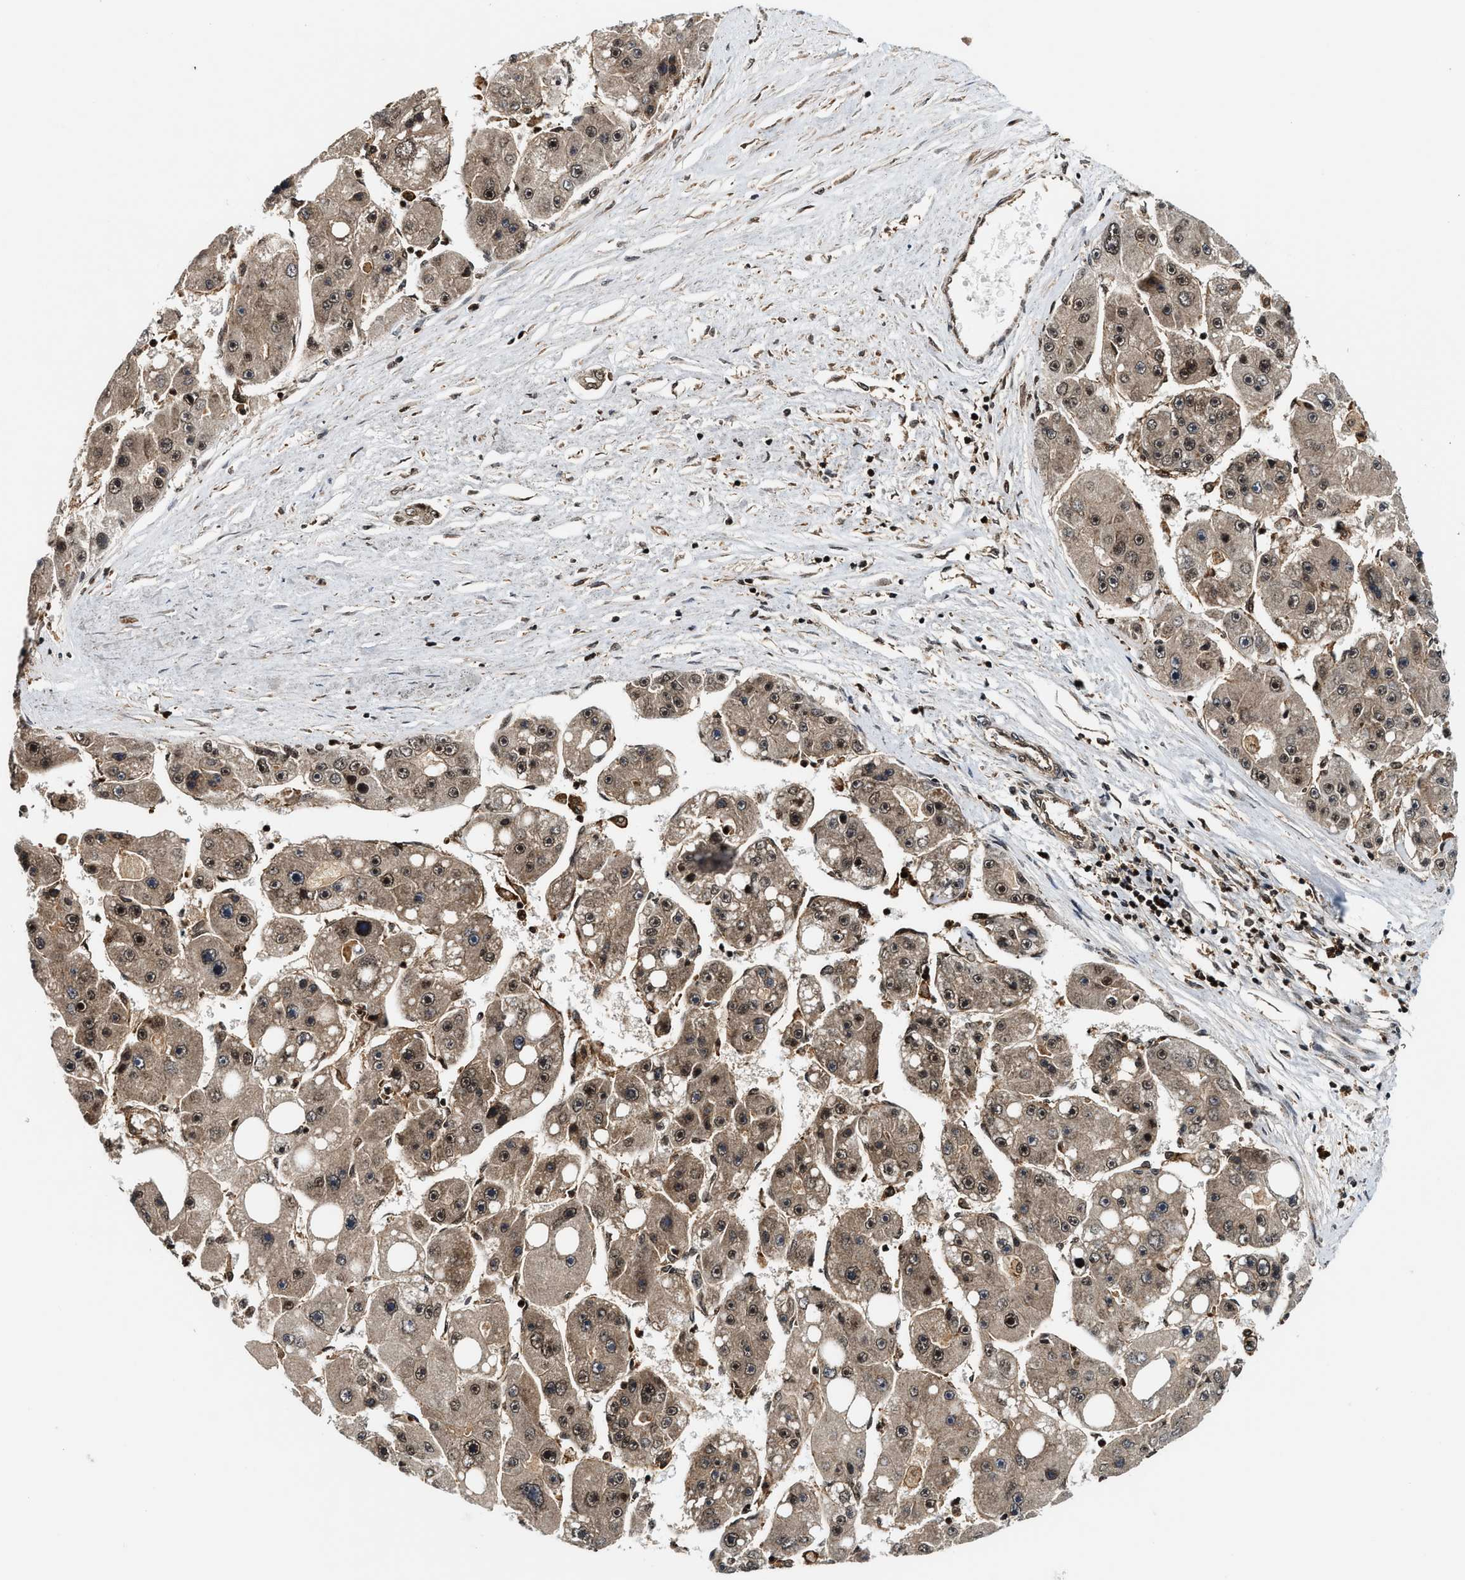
{"staining": {"intensity": "moderate", "quantity": ">75%", "location": "cytoplasmic/membranous,nuclear"}, "tissue": "liver cancer", "cell_type": "Tumor cells", "image_type": "cancer", "snomed": [{"axis": "morphology", "description": "Carcinoma, Hepatocellular, NOS"}, {"axis": "topography", "description": "Liver"}], "caption": "Protein expression analysis of liver hepatocellular carcinoma reveals moderate cytoplasmic/membranous and nuclear expression in approximately >75% of tumor cells. (DAB (3,3'-diaminobenzidine) = brown stain, brightfield microscopy at high magnification).", "gene": "MDM2", "patient": {"sex": "female", "age": 61}}